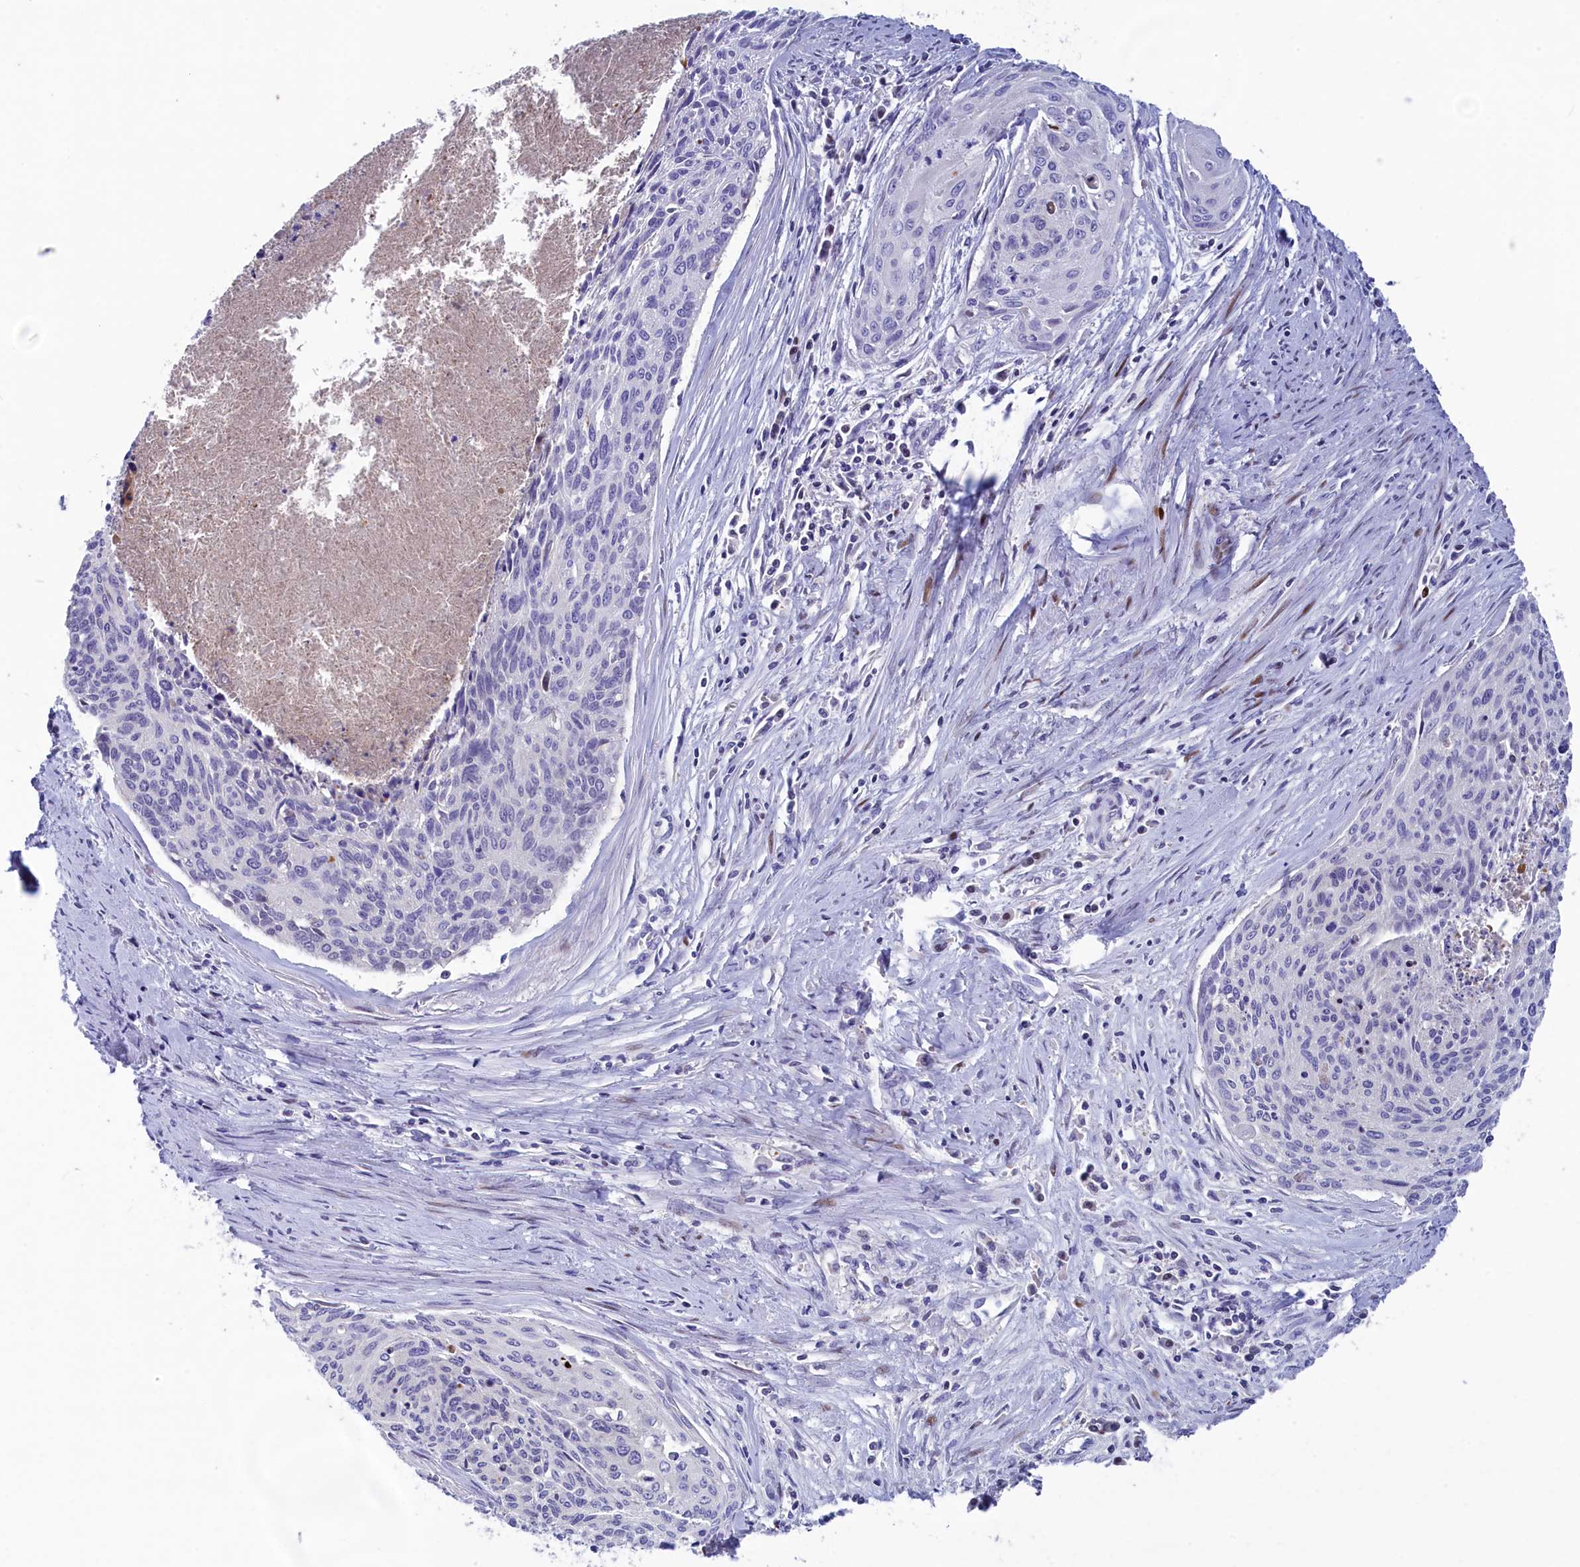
{"staining": {"intensity": "negative", "quantity": "none", "location": "none"}, "tissue": "cervical cancer", "cell_type": "Tumor cells", "image_type": "cancer", "snomed": [{"axis": "morphology", "description": "Squamous cell carcinoma, NOS"}, {"axis": "topography", "description": "Cervix"}], "caption": "There is no significant expression in tumor cells of cervical cancer (squamous cell carcinoma).", "gene": "NKPD1", "patient": {"sex": "female", "age": 55}}